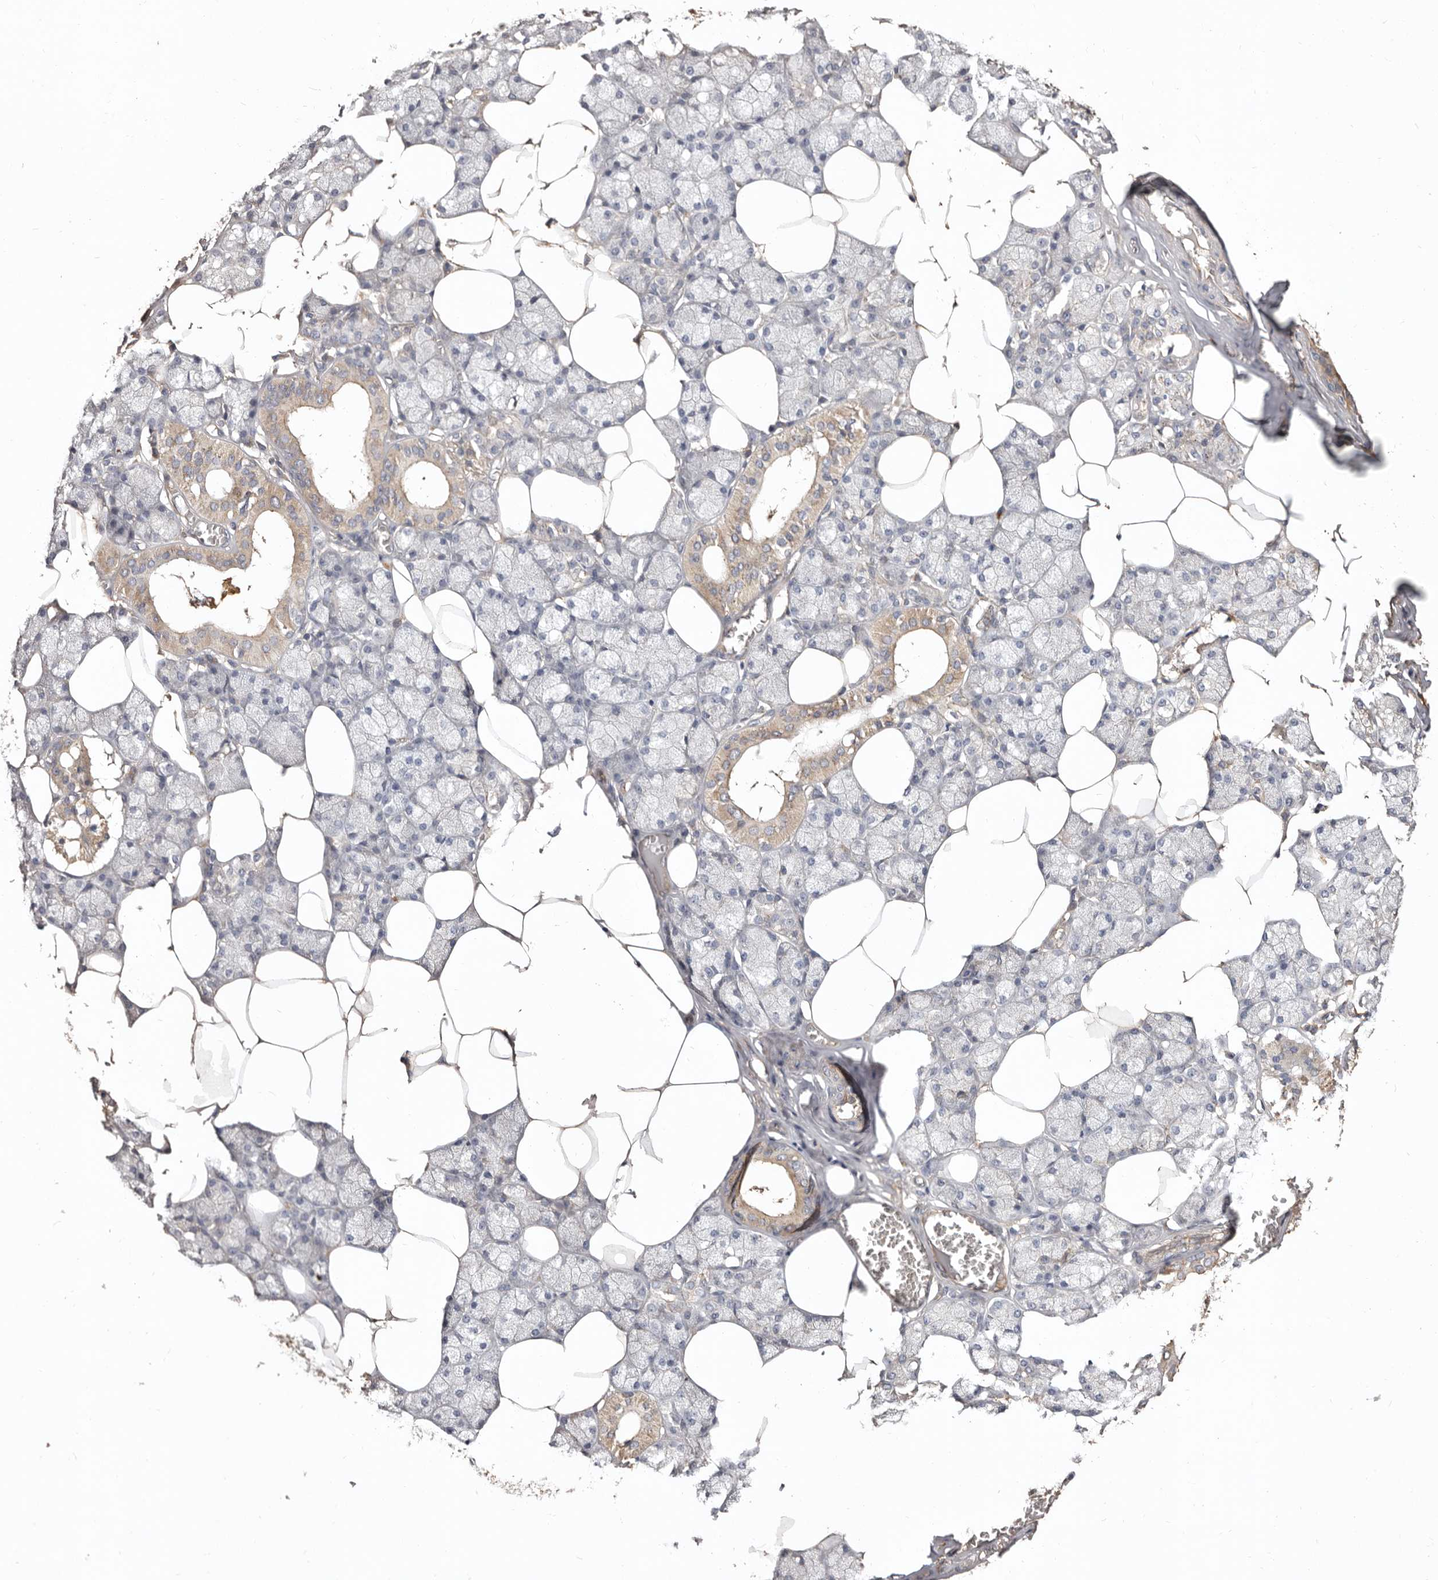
{"staining": {"intensity": "moderate", "quantity": "<25%", "location": "cytoplasmic/membranous"}, "tissue": "salivary gland", "cell_type": "Glandular cells", "image_type": "normal", "snomed": [{"axis": "morphology", "description": "Normal tissue, NOS"}, {"axis": "topography", "description": "Salivary gland"}], "caption": "Immunohistochemical staining of benign human salivary gland exhibits moderate cytoplasmic/membranous protein staining in approximately <25% of glandular cells. (DAB (3,3'-diaminobenzidine) IHC, brown staining for protein, blue staining for nuclei).", "gene": "LRRC25", "patient": {"sex": "male", "age": 62}}